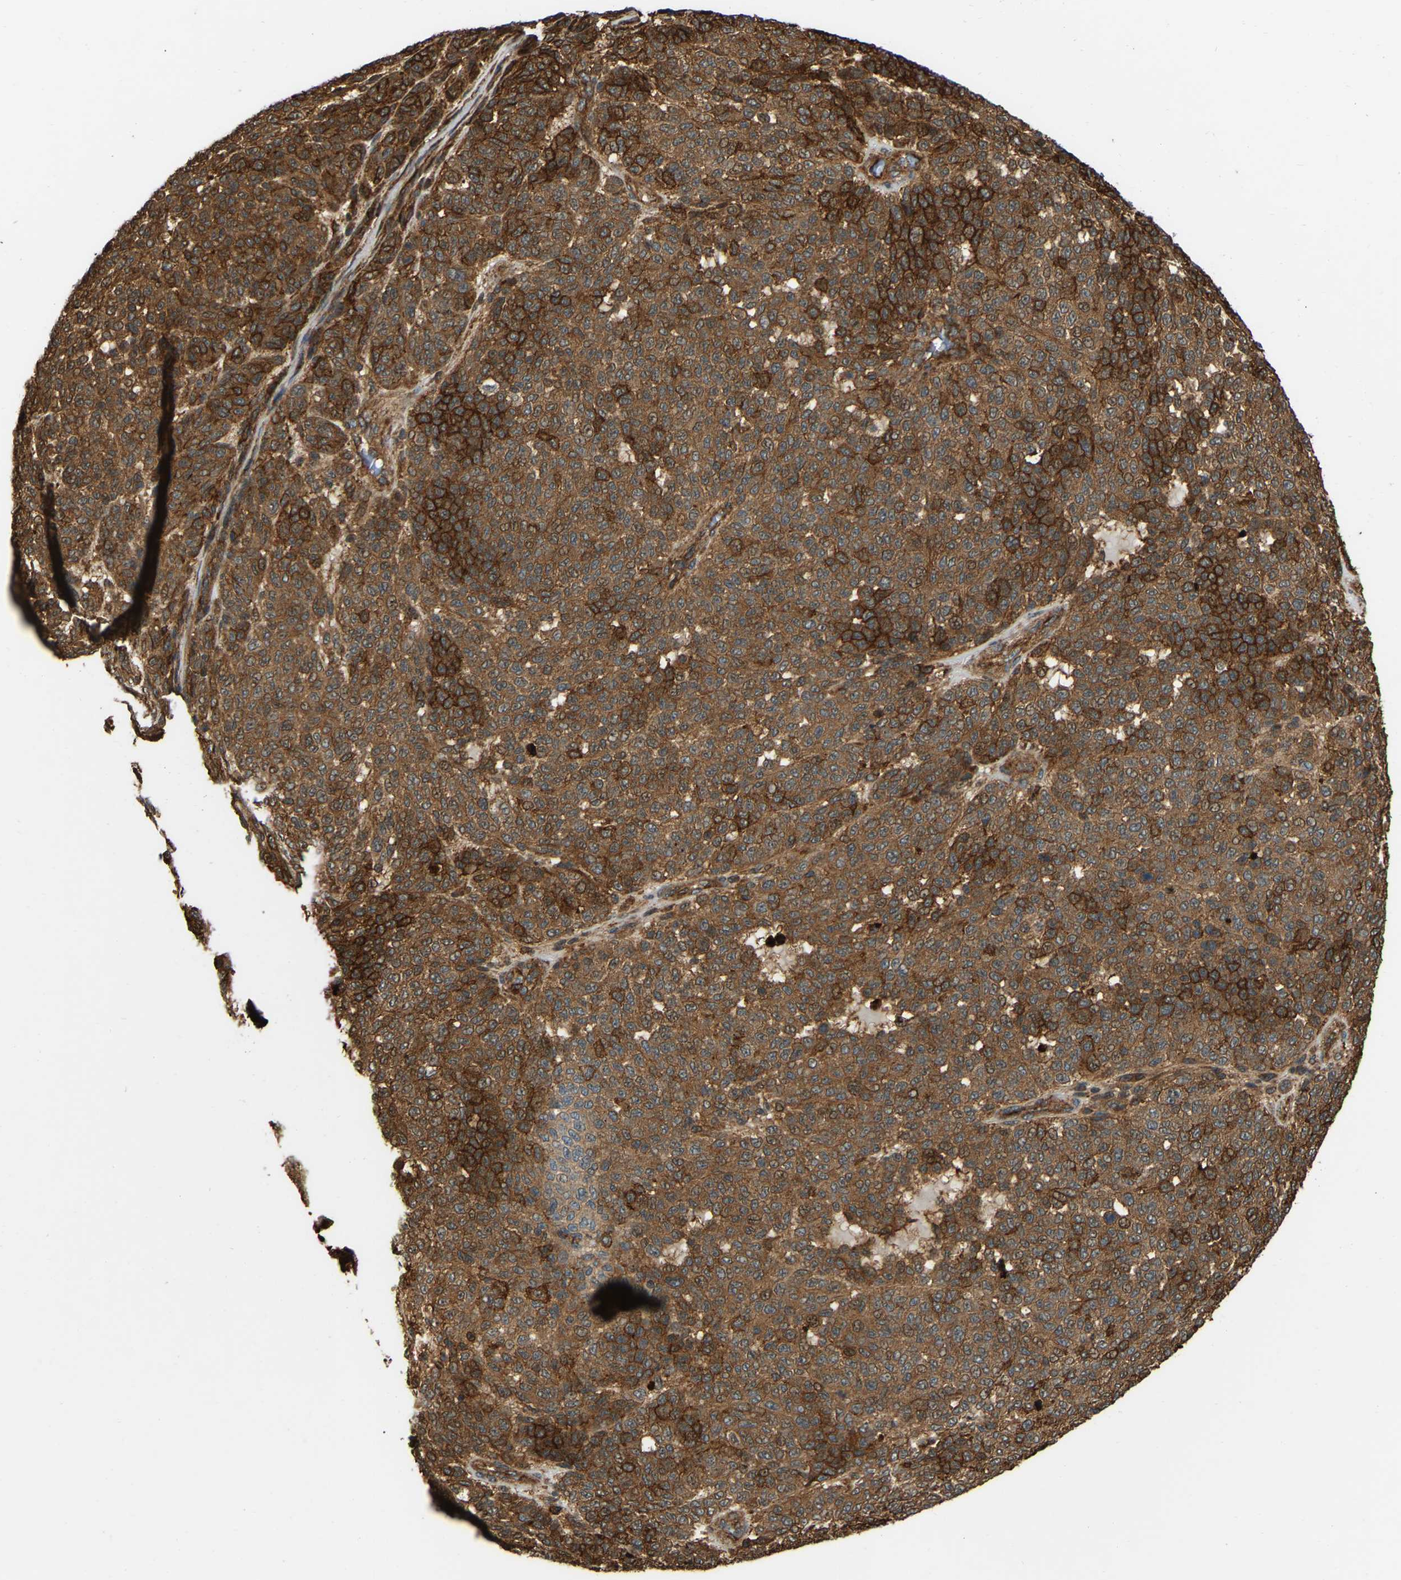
{"staining": {"intensity": "strong", "quantity": ">75%", "location": "cytoplasmic/membranous"}, "tissue": "melanoma", "cell_type": "Tumor cells", "image_type": "cancer", "snomed": [{"axis": "morphology", "description": "Malignant melanoma, NOS"}, {"axis": "topography", "description": "Skin"}], "caption": "About >75% of tumor cells in human melanoma display strong cytoplasmic/membranous protein expression as visualized by brown immunohistochemical staining.", "gene": "SAMD9L", "patient": {"sex": "male", "age": 59}}